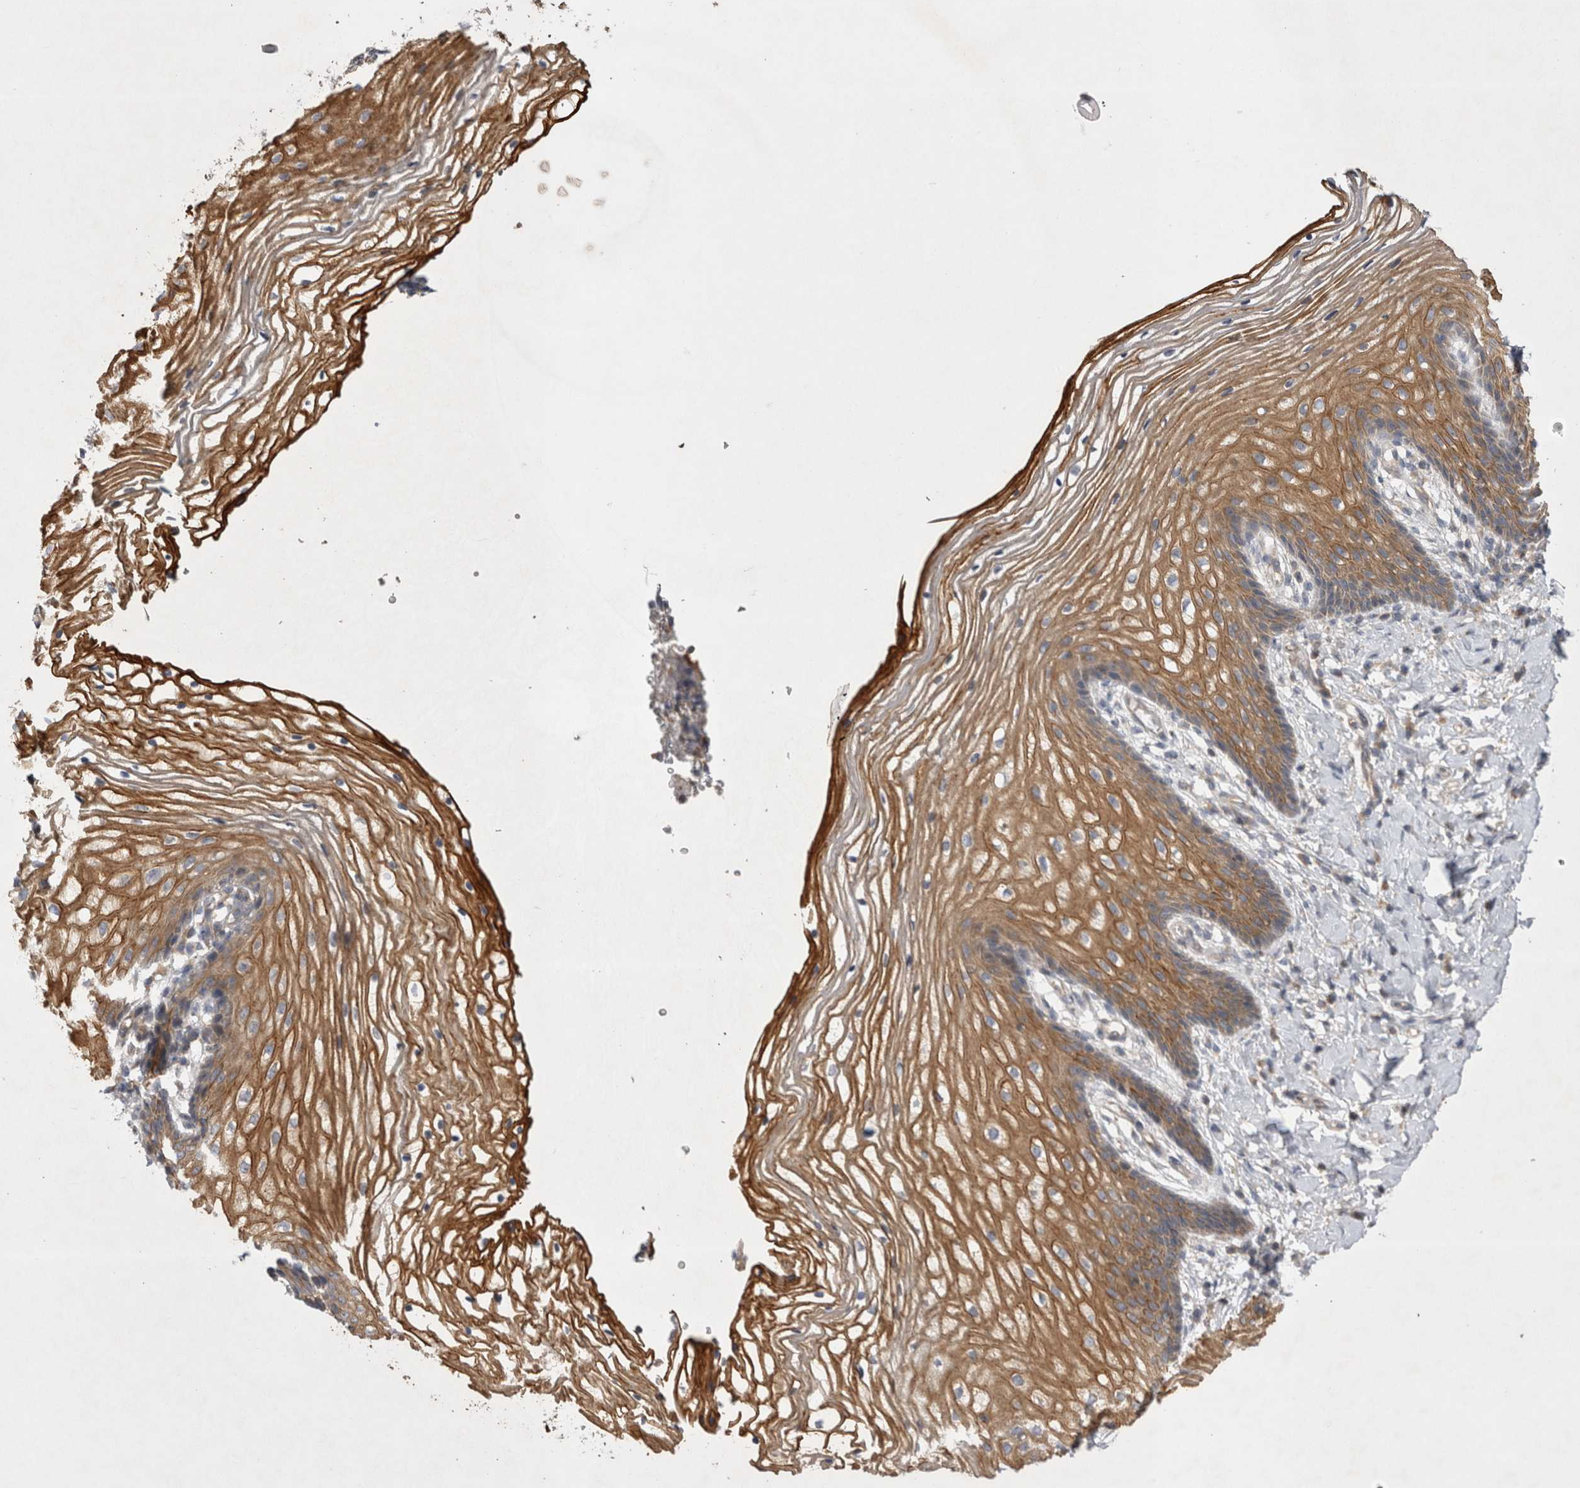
{"staining": {"intensity": "moderate", "quantity": ">75%", "location": "cytoplasmic/membranous"}, "tissue": "vagina", "cell_type": "Squamous epithelial cells", "image_type": "normal", "snomed": [{"axis": "morphology", "description": "Normal tissue, NOS"}, {"axis": "topography", "description": "Vagina"}], "caption": "A high-resolution photomicrograph shows immunohistochemistry staining of benign vagina, which exhibits moderate cytoplasmic/membranous positivity in about >75% of squamous epithelial cells. (brown staining indicates protein expression, while blue staining denotes nuclei).", "gene": "TSPOAP1", "patient": {"sex": "female", "age": 60}}